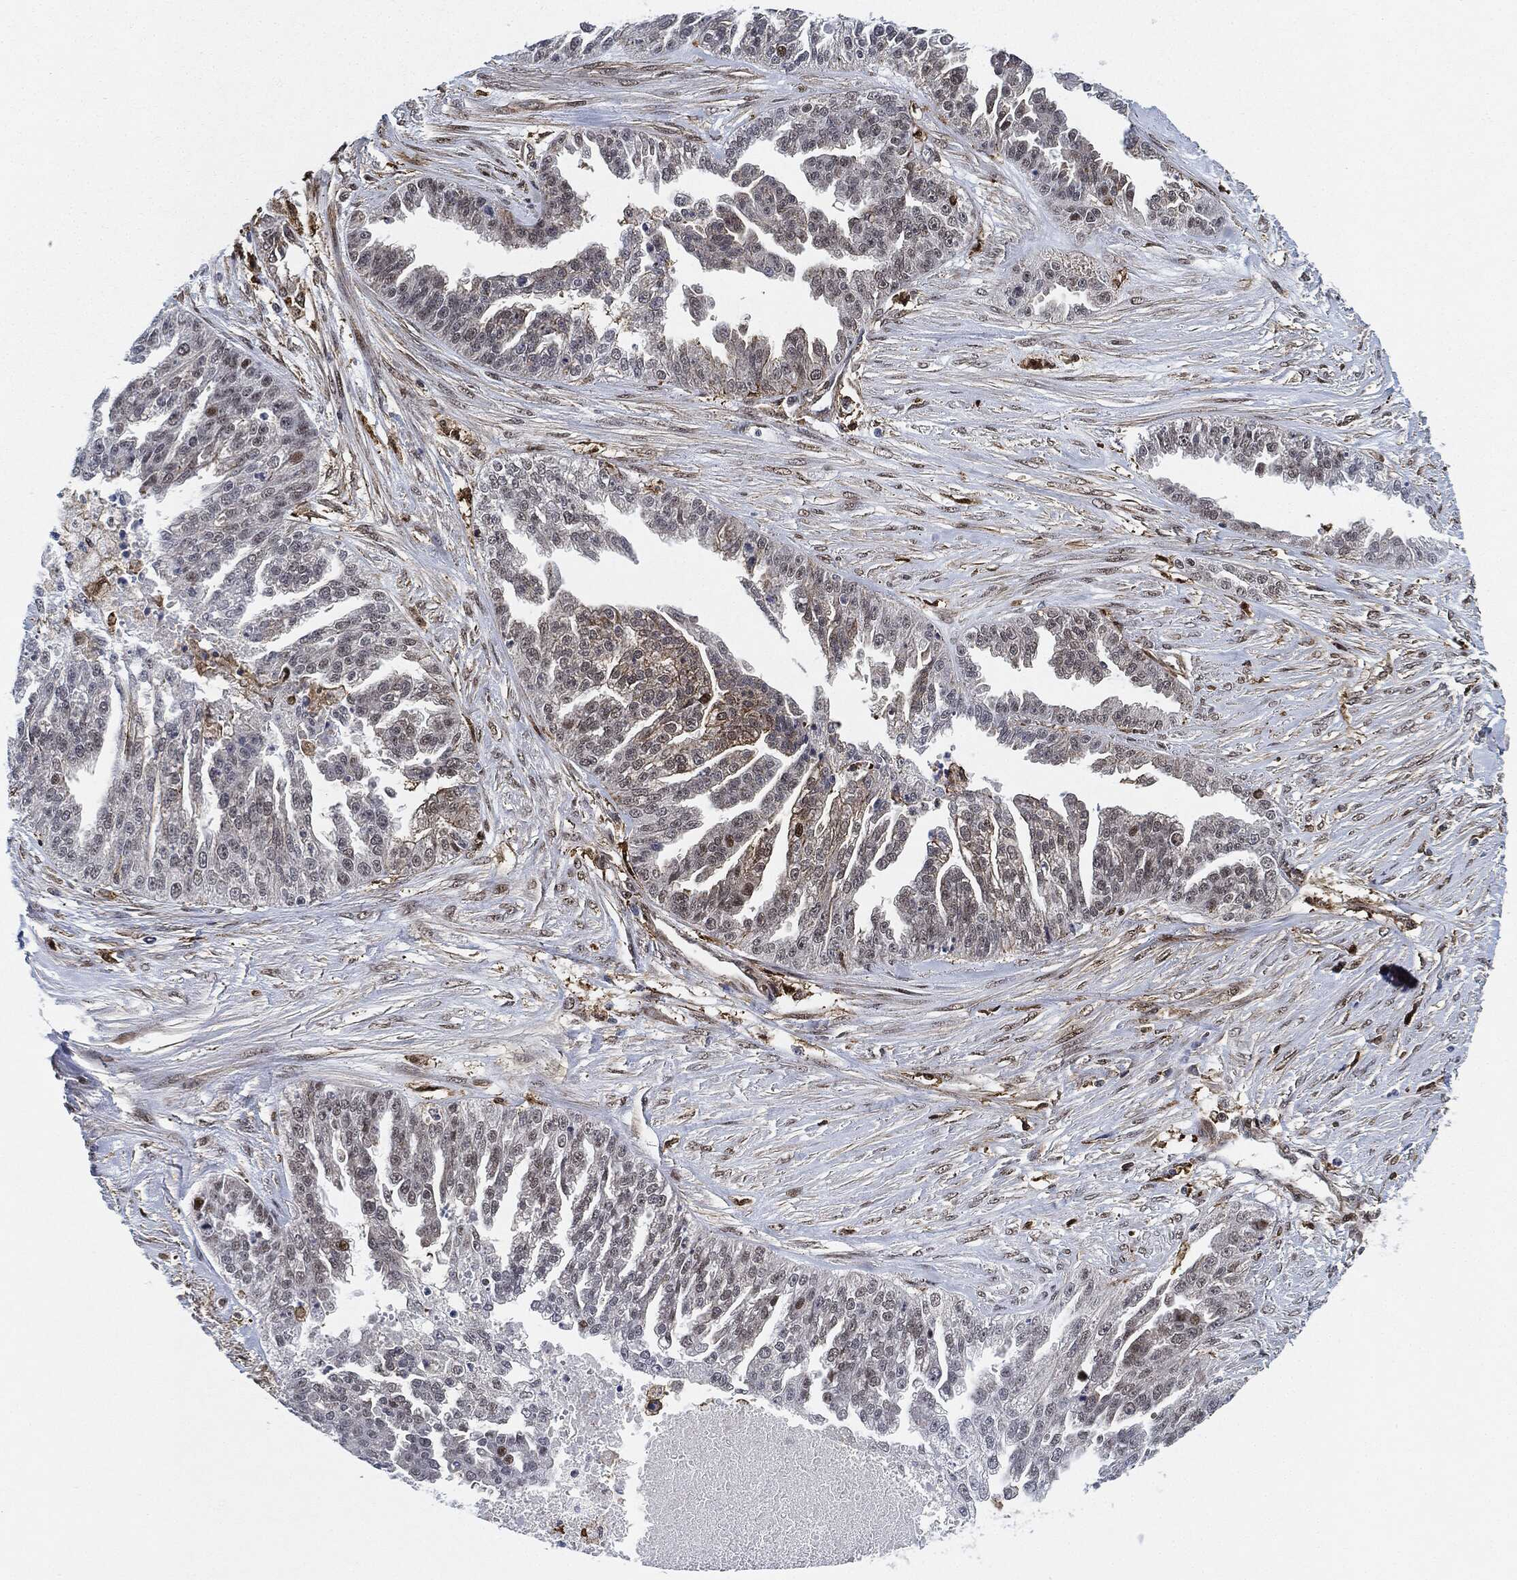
{"staining": {"intensity": "moderate", "quantity": "<25%", "location": "nuclear"}, "tissue": "ovarian cancer", "cell_type": "Tumor cells", "image_type": "cancer", "snomed": [{"axis": "morphology", "description": "Cystadenocarcinoma, serous, NOS"}, {"axis": "topography", "description": "Ovary"}], "caption": "A brown stain labels moderate nuclear expression of a protein in human ovarian serous cystadenocarcinoma tumor cells.", "gene": "NANOS3", "patient": {"sex": "female", "age": 58}}